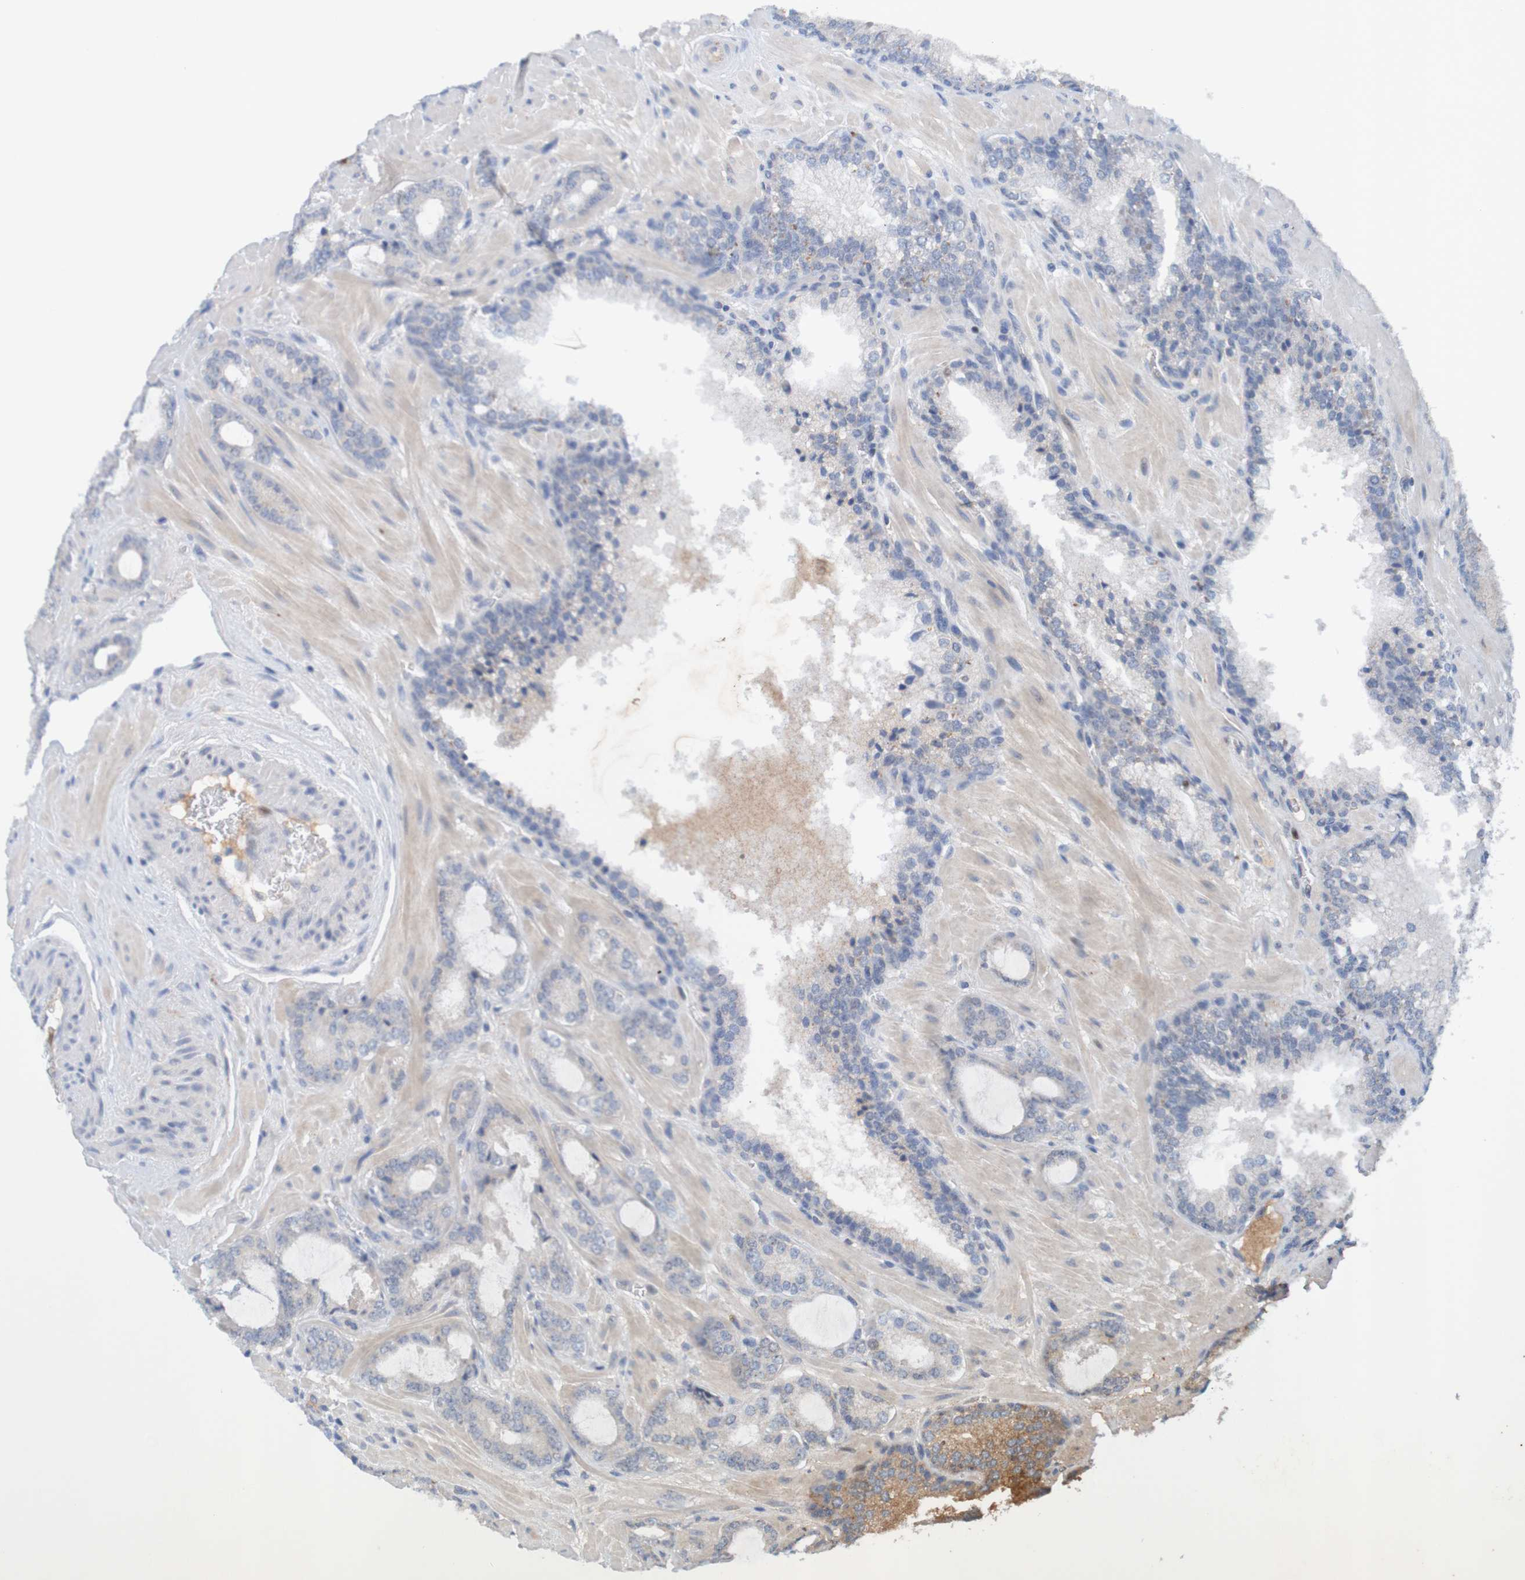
{"staining": {"intensity": "weak", "quantity": "<25%", "location": "cytoplasmic/membranous"}, "tissue": "prostate cancer", "cell_type": "Tumor cells", "image_type": "cancer", "snomed": [{"axis": "morphology", "description": "Adenocarcinoma, Low grade"}, {"axis": "topography", "description": "Prostate"}], "caption": "The photomicrograph displays no staining of tumor cells in adenocarcinoma (low-grade) (prostate). (DAB immunohistochemistry (IHC) with hematoxylin counter stain).", "gene": "LTA", "patient": {"sex": "male", "age": 63}}